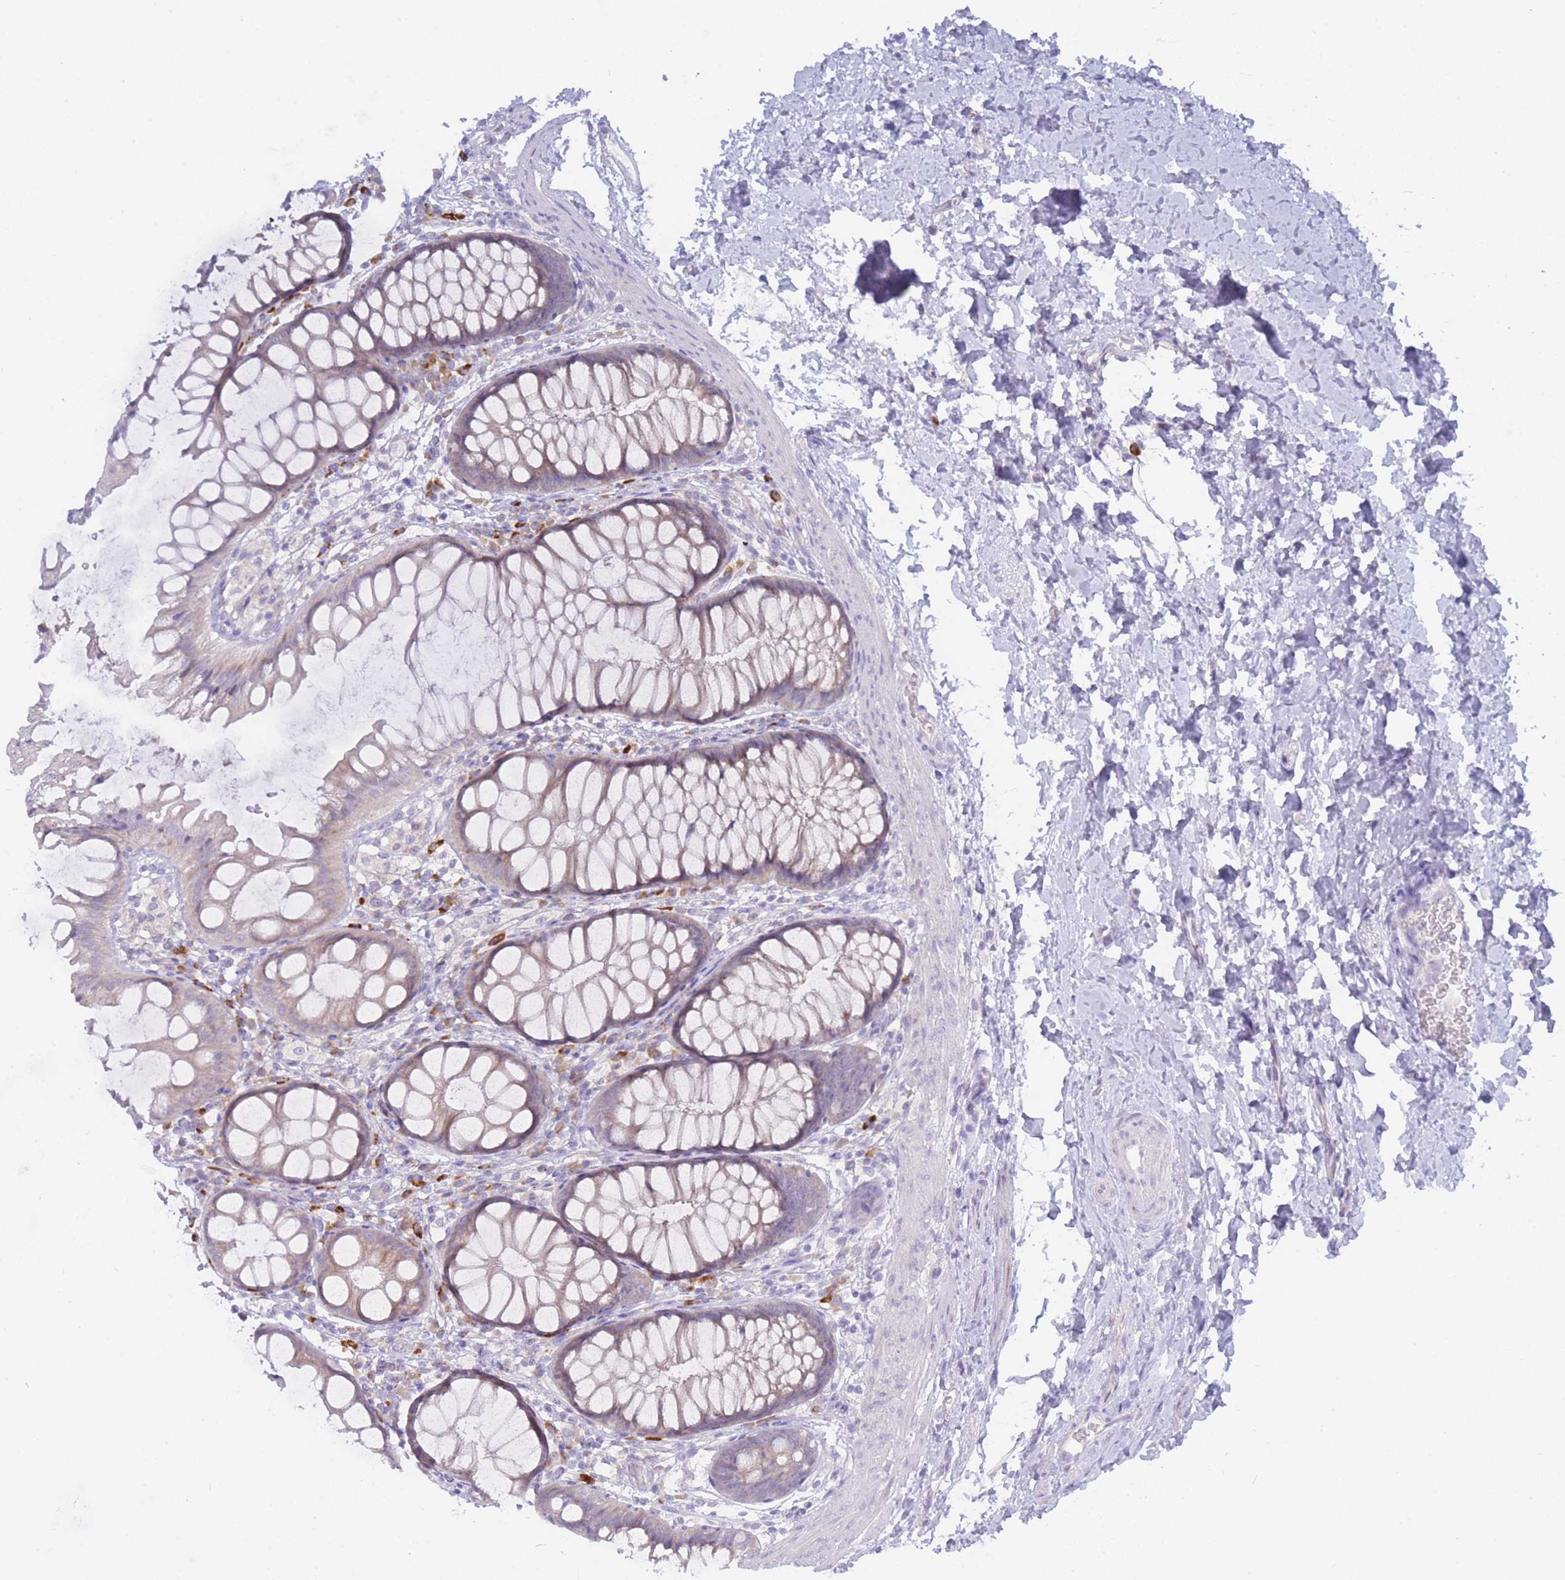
{"staining": {"intensity": "negative", "quantity": "none", "location": "none"}, "tissue": "colon", "cell_type": "Endothelial cells", "image_type": "normal", "snomed": [{"axis": "morphology", "description": "Normal tissue, NOS"}, {"axis": "topography", "description": "Colon"}], "caption": "Endothelial cells show no significant protein expression in unremarkable colon.", "gene": "ZNF510", "patient": {"sex": "female", "age": 62}}